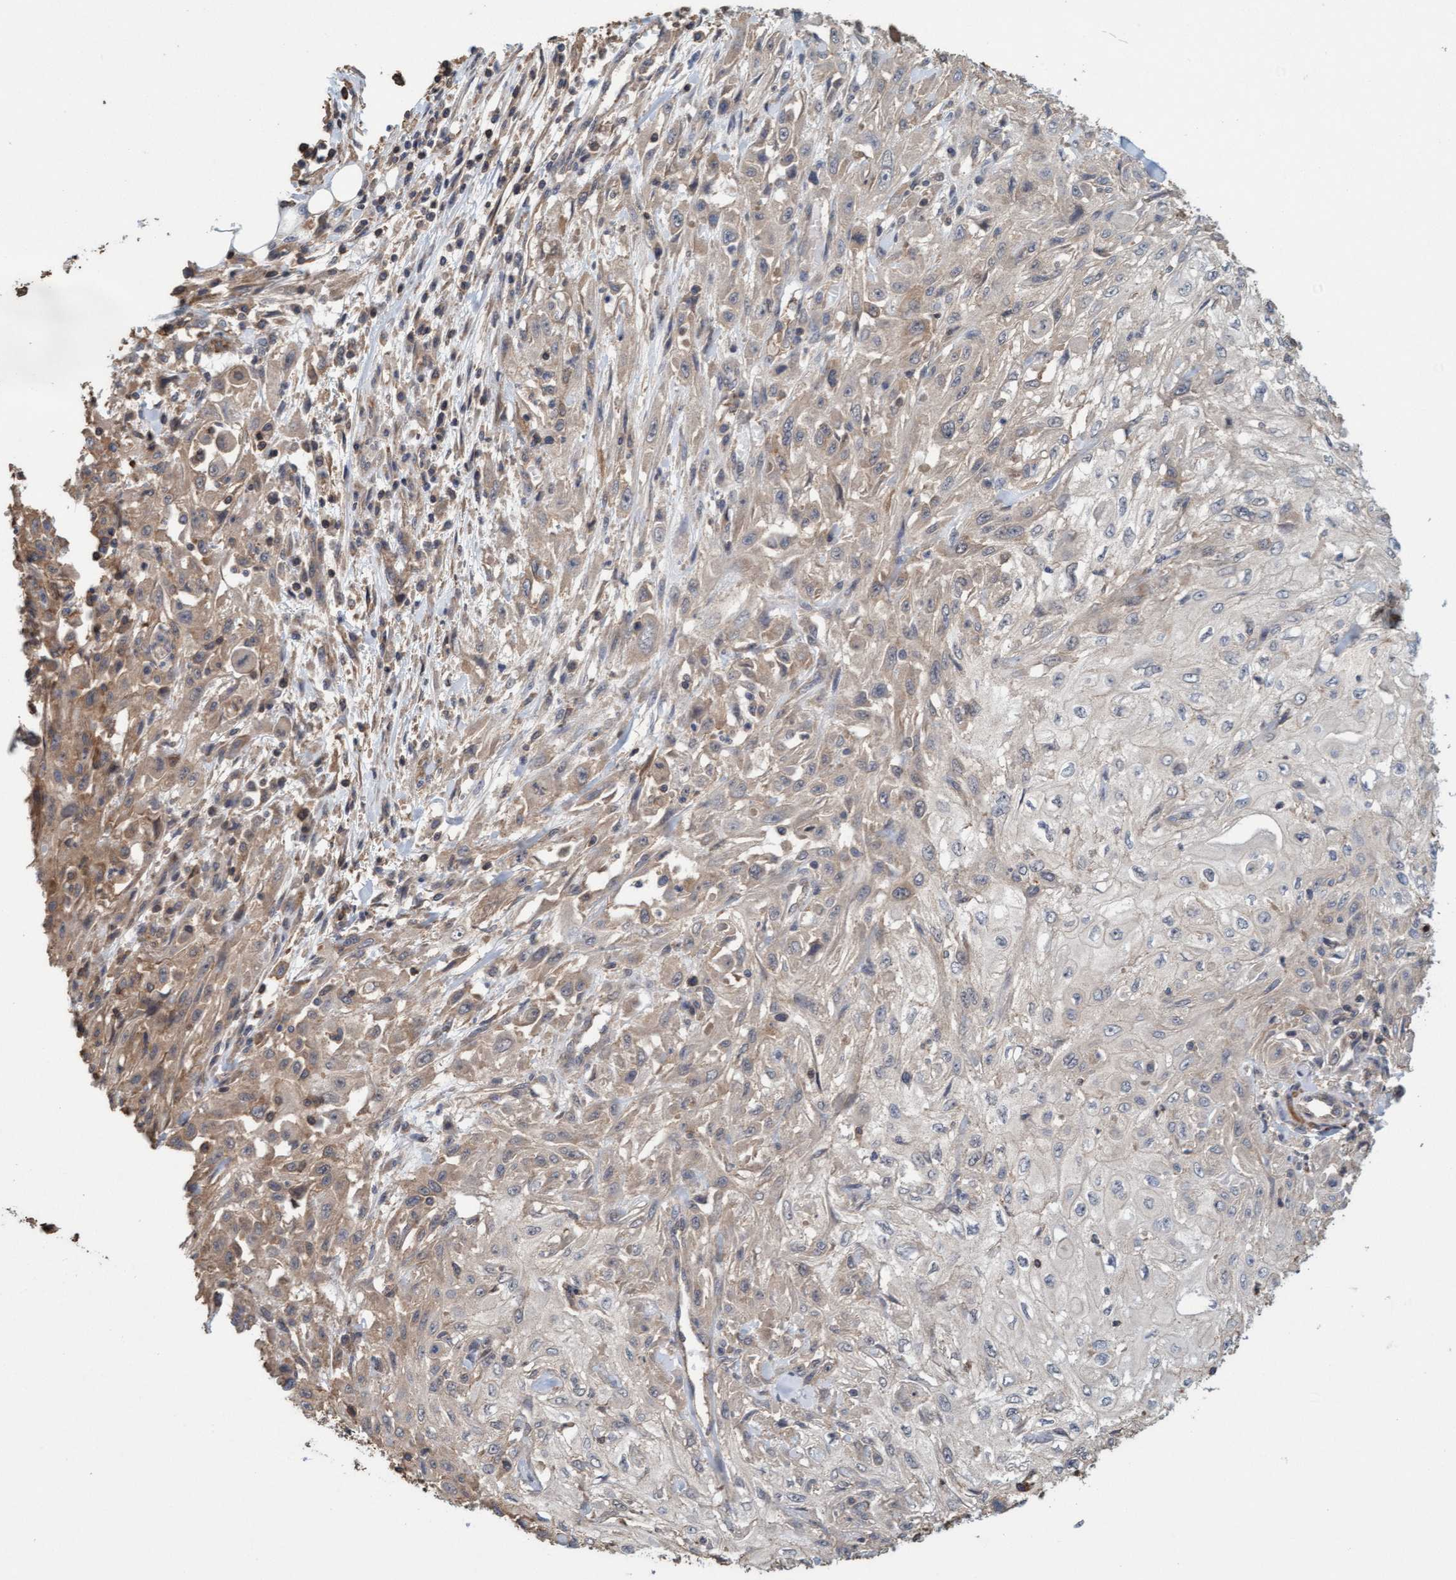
{"staining": {"intensity": "weak", "quantity": "<25%", "location": "cytoplasmic/membranous"}, "tissue": "skin cancer", "cell_type": "Tumor cells", "image_type": "cancer", "snomed": [{"axis": "morphology", "description": "Squamous cell carcinoma, NOS"}, {"axis": "morphology", "description": "Squamous cell carcinoma, metastatic, NOS"}, {"axis": "topography", "description": "Skin"}, {"axis": "topography", "description": "Lymph node"}], "caption": "Photomicrograph shows no protein expression in tumor cells of skin cancer (squamous cell carcinoma) tissue. Brightfield microscopy of IHC stained with DAB (3,3'-diaminobenzidine) (brown) and hematoxylin (blue), captured at high magnification.", "gene": "FXR2", "patient": {"sex": "male", "age": 75}}